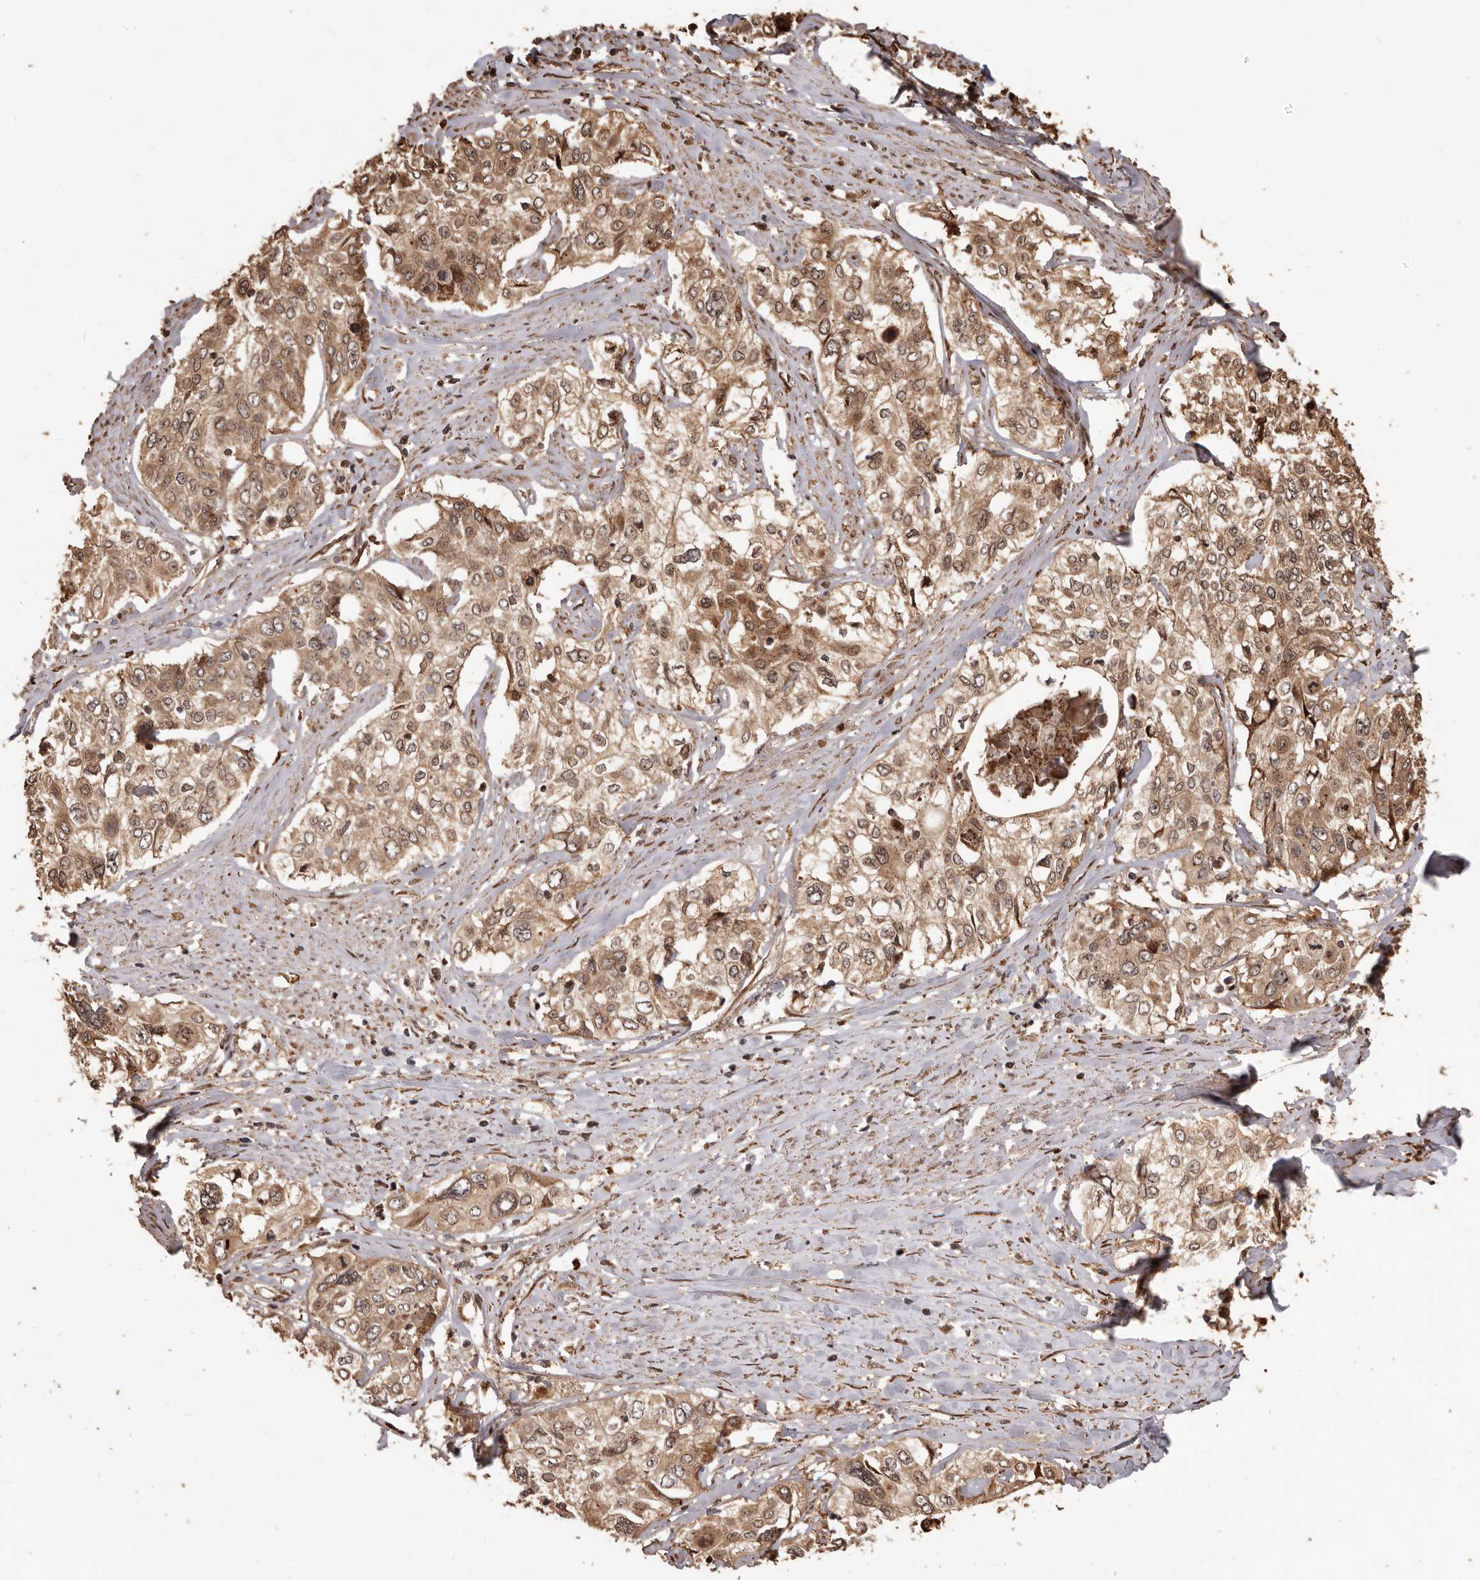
{"staining": {"intensity": "moderate", "quantity": ">75%", "location": "cytoplasmic/membranous"}, "tissue": "cervical cancer", "cell_type": "Tumor cells", "image_type": "cancer", "snomed": [{"axis": "morphology", "description": "Squamous cell carcinoma, NOS"}, {"axis": "topography", "description": "Cervix"}], "caption": "This is an image of immunohistochemistry staining of cervical cancer (squamous cell carcinoma), which shows moderate positivity in the cytoplasmic/membranous of tumor cells.", "gene": "MTO1", "patient": {"sex": "female", "age": 31}}